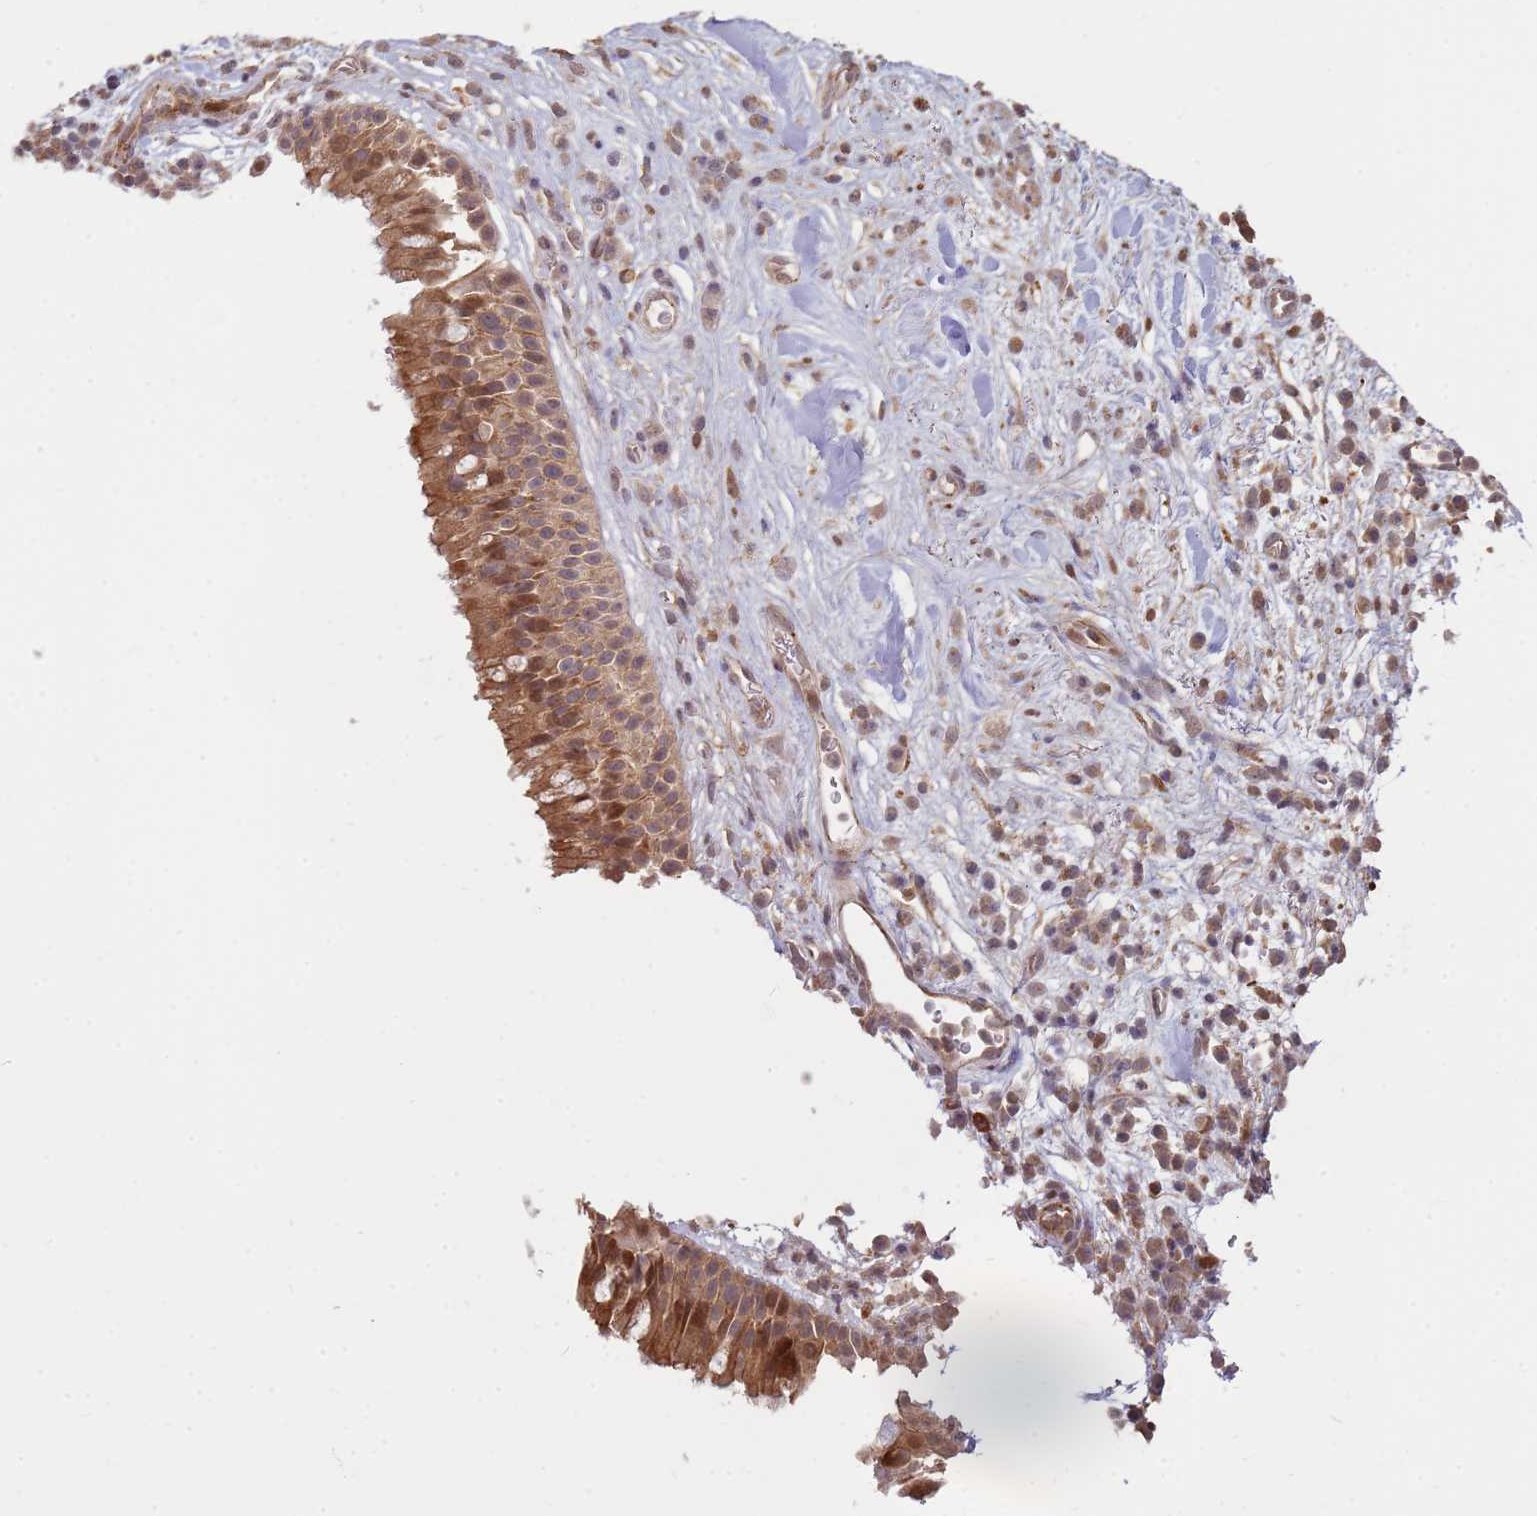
{"staining": {"intensity": "moderate", "quantity": ">75%", "location": "cytoplasmic/membranous"}, "tissue": "nasopharynx", "cell_type": "Respiratory epithelial cells", "image_type": "normal", "snomed": [{"axis": "morphology", "description": "Normal tissue, NOS"}, {"axis": "morphology", "description": "Squamous cell carcinoma, NOS"}, {"axis": "topography", "description": "Nasopharynx"}, {"axis": "topography", "description": "Head-Neck"}], "caption": "The micrograph displays immunohistochemical staining of benign nasopharynx. There is moderate cytoplasmic/membranous positivity is seen in about >75% of respiratory epithelial cells.", "gene": "MPEG1", "patient": {"sex": "male", "age": 85}}